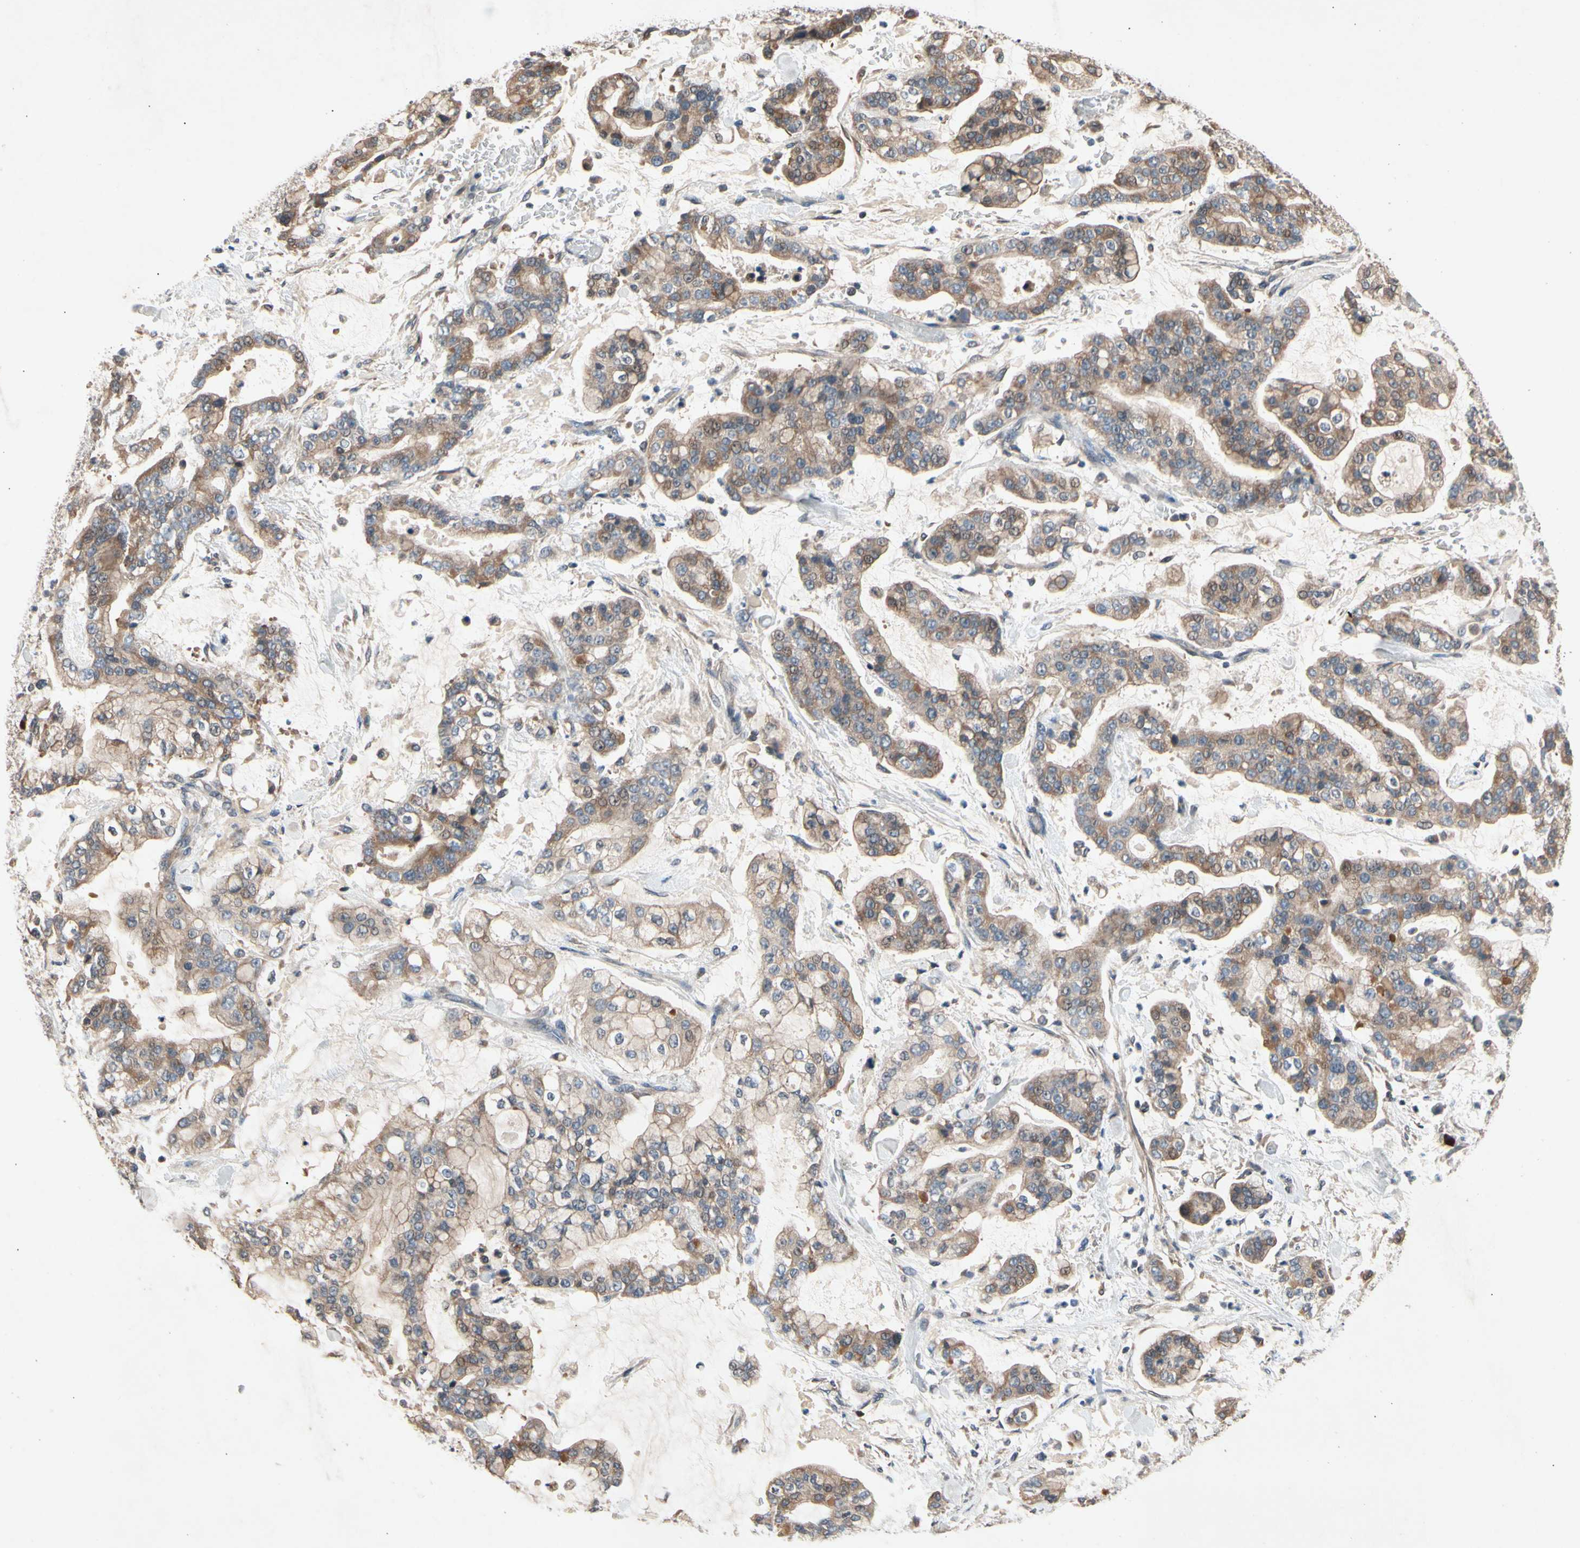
{"staining": {"intensity": "moderate", "quantity": ">75%", "location": "cytoplasmic/membranous"}, "tissue": "stomach cancer", "cell_type": "Tumor cells", "image_type": "cancer", "snomed": [{"axis": "morphology", "description": "Normal tissue, NOS"}, {"axis": "morphology", "description": "Adenocarcinoma, NOS"}, {"axis": "topography", "description": "Stomach, upper"}, {"axis": "topography", "description": "Stomach"}], "caption": "High-power microscopy captured an immunohistochemistry micrograph of adenocarcinoma (stomach), revealing moderate cytoplasmic/membranous staining in approximately >75% of tumor cells.", "gene": "PRDX4", "patient": {"sex": "male", "age": 76}}